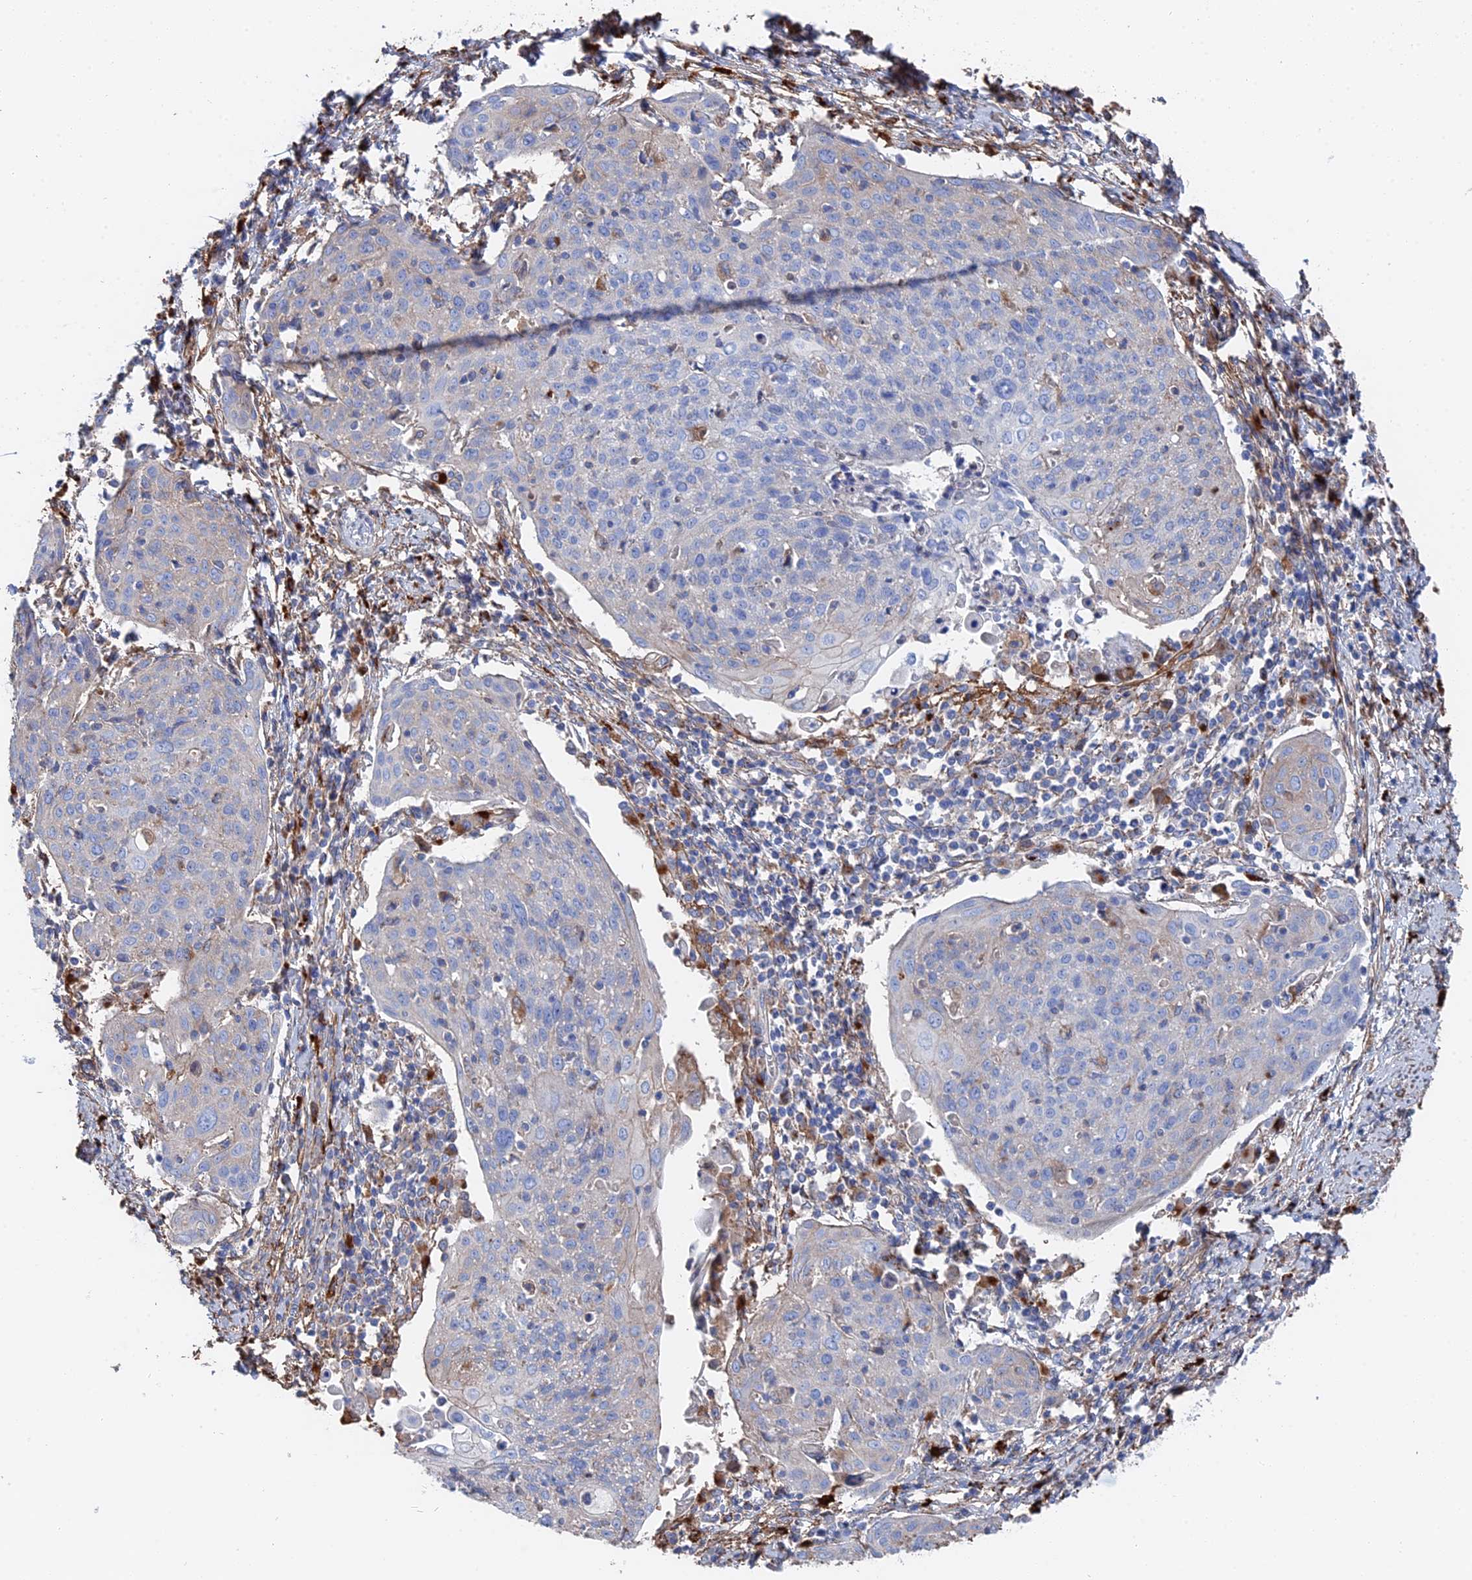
{"staining": {"intensity": "negative", "quantity": "none", "location": "none"}, "tissue": "cervical cancer", "cell_type": "Tumor cells", "image_type": "cancer", "snomed": [{"axis": "morphology", "description": "Squamous cell carcinoma, NOS"}, {"axis": "topography", "description": "Cervix"}], "caption": "This is an immunohistochemistry image of human squamous cell carcinoma (cervical). There is no positivity in tumor cells.", "gene": "STRA6", "patient": {"sex": "female", "age": 67}}